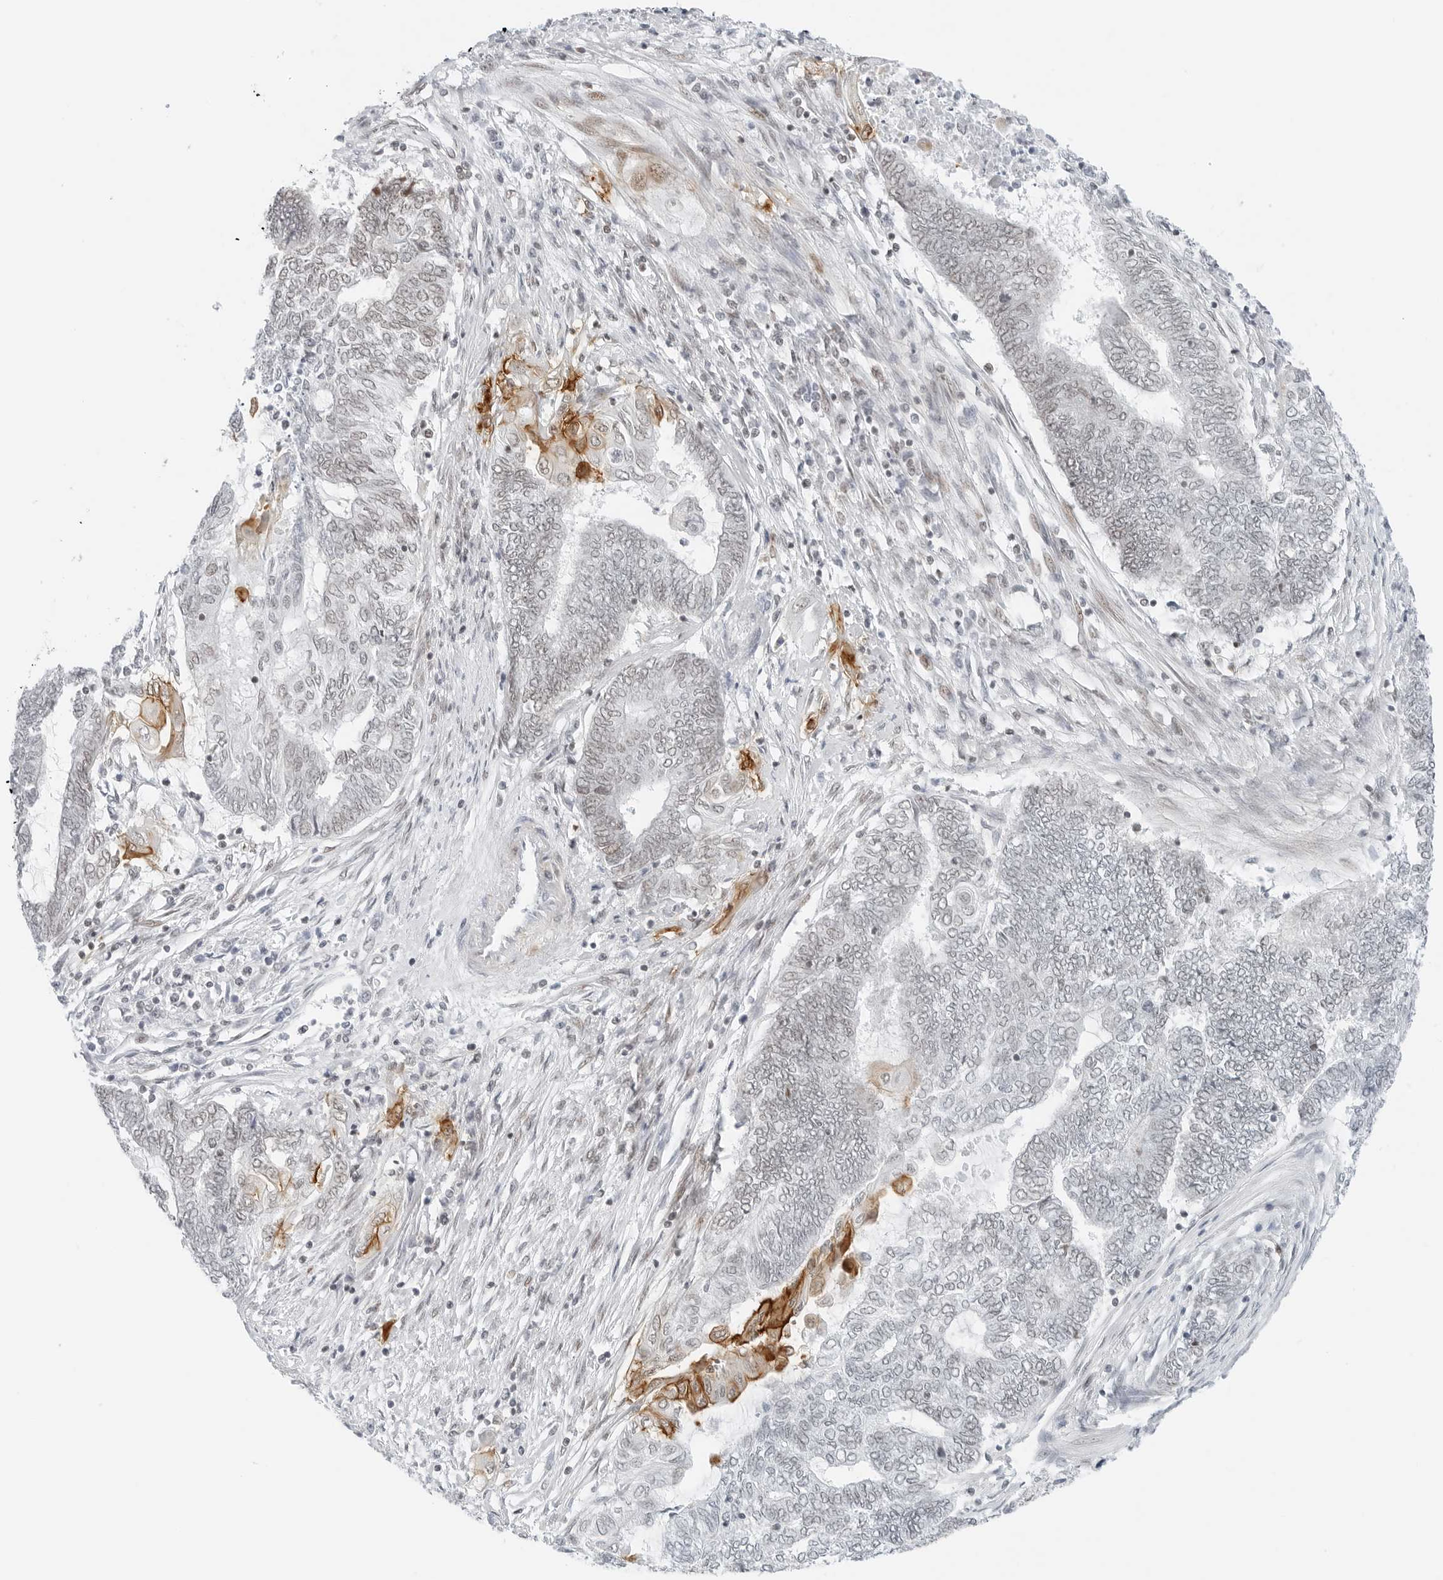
{"staining": {"intensity": "moderate", "quantity": "<25%", "location": "cytoplasmic/membranous"}, "tissue": "endometrial cancer", "cell_type": "Tumor cells", "image_type": "cancer", "snomed": [{"axis": "morphology", "description": "Adenocarcinoma, NOS"}, {"axis": "topography", "description": "Uterus"}, {"axis": "topography", "description": "Endometrium"}], "caption": "A brown stain labels moderate cytoplasmic/membranous expression of a protein in human endometrial adenocarcinoma tumor cells.", "gene": "CRTC2", "patient": {"sex": "female", "age": 70}}